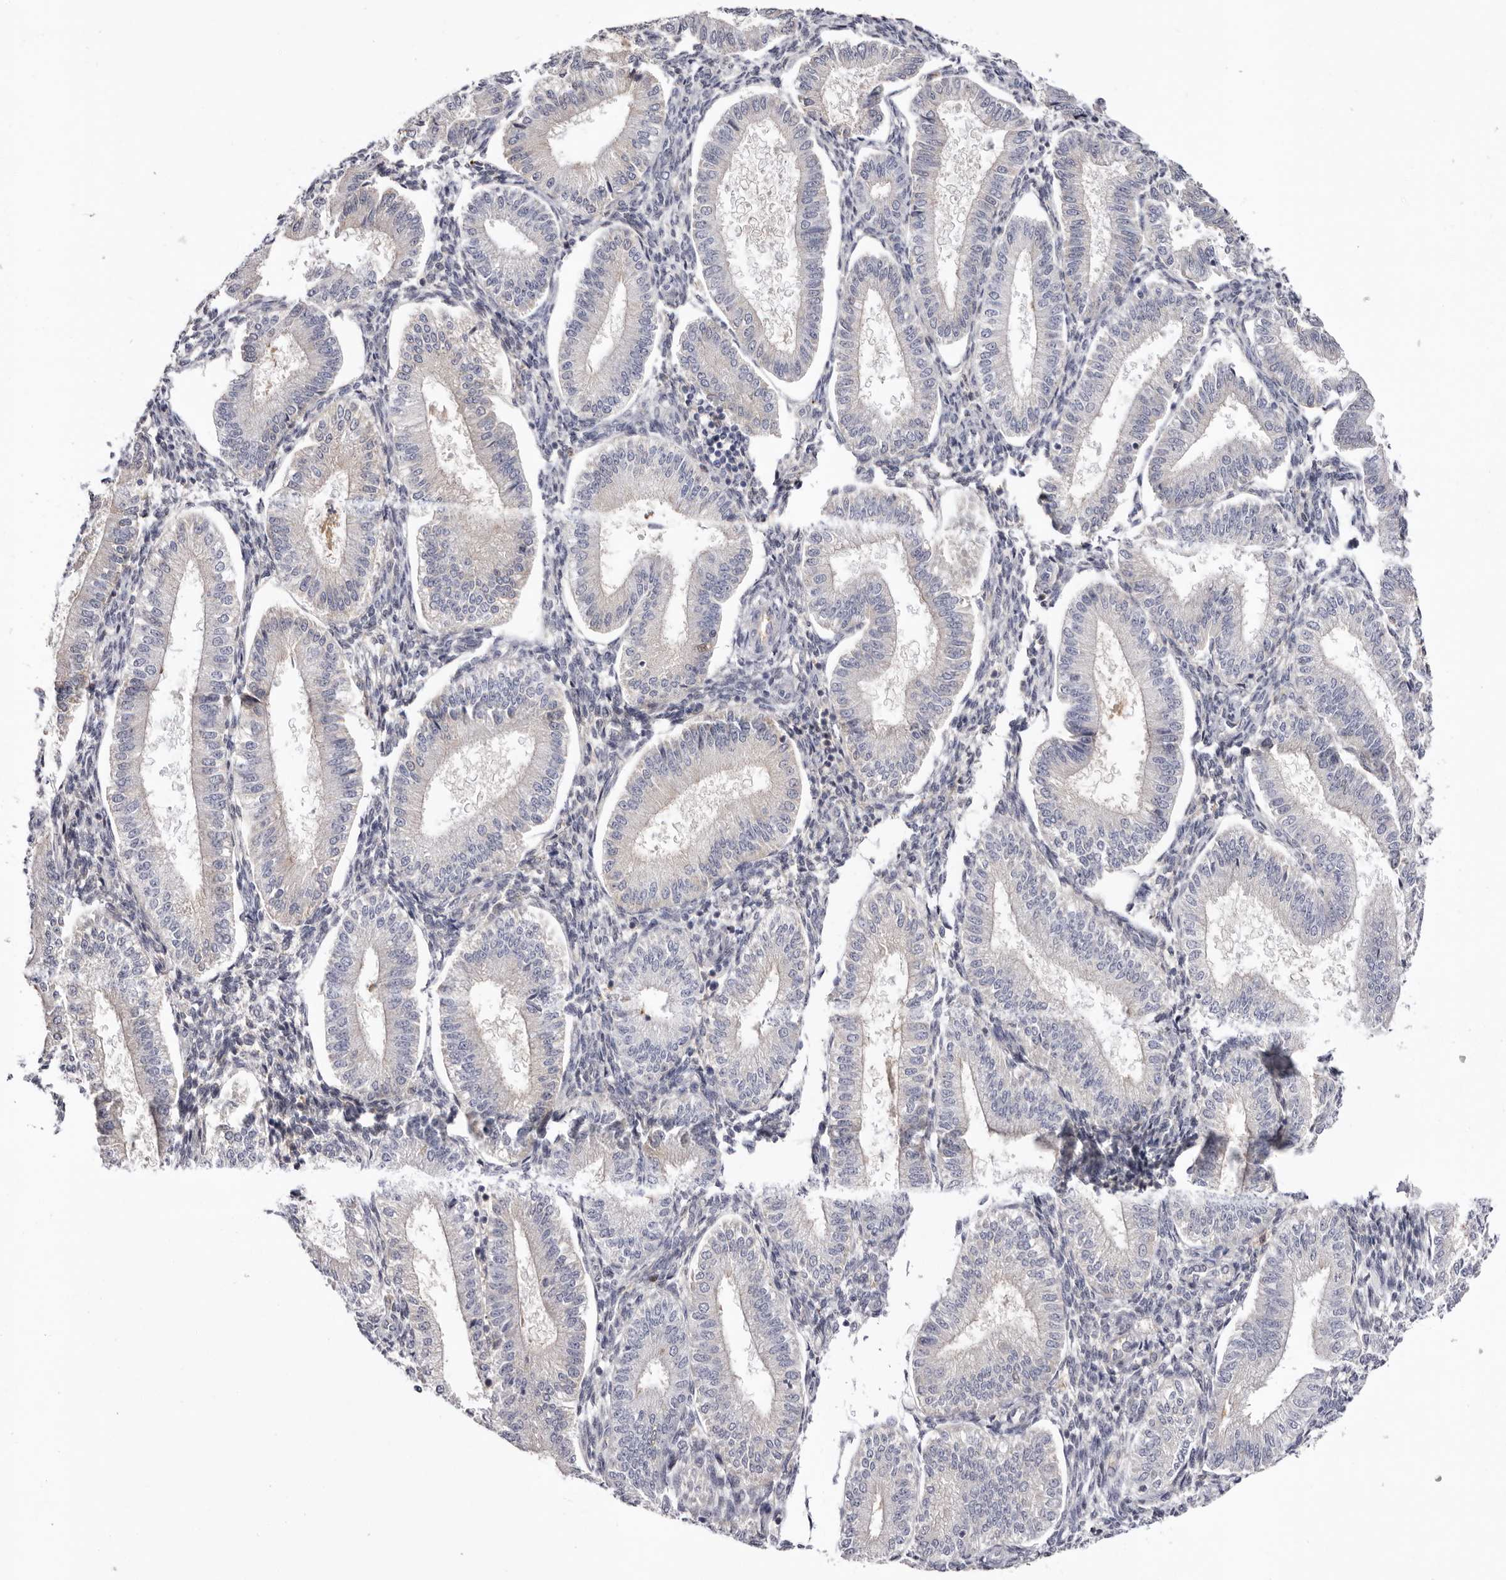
{"staining": {"intensity": "weak", "quantity": "25%-75%", "location": "cytoplasmic/membranous"}, "tissue": "endometrium", "cell_type": "Cells in endometrial stroma", "image_type": "normal", "snomed": [{"axis": "morphology", "description": "Normal tissue, NOS"}, {"axis": "topography", "description": "Endometrium"}], "caption": "Approximately 25%-75% of cells in endometrial stroma in benign human endometrium reveal weak cytoplasmic/membranous protein positivity as visualized by brown immunohistochemical staining.", "gene": "LMLN", "patient": {"sex": "female", "age": 39}}